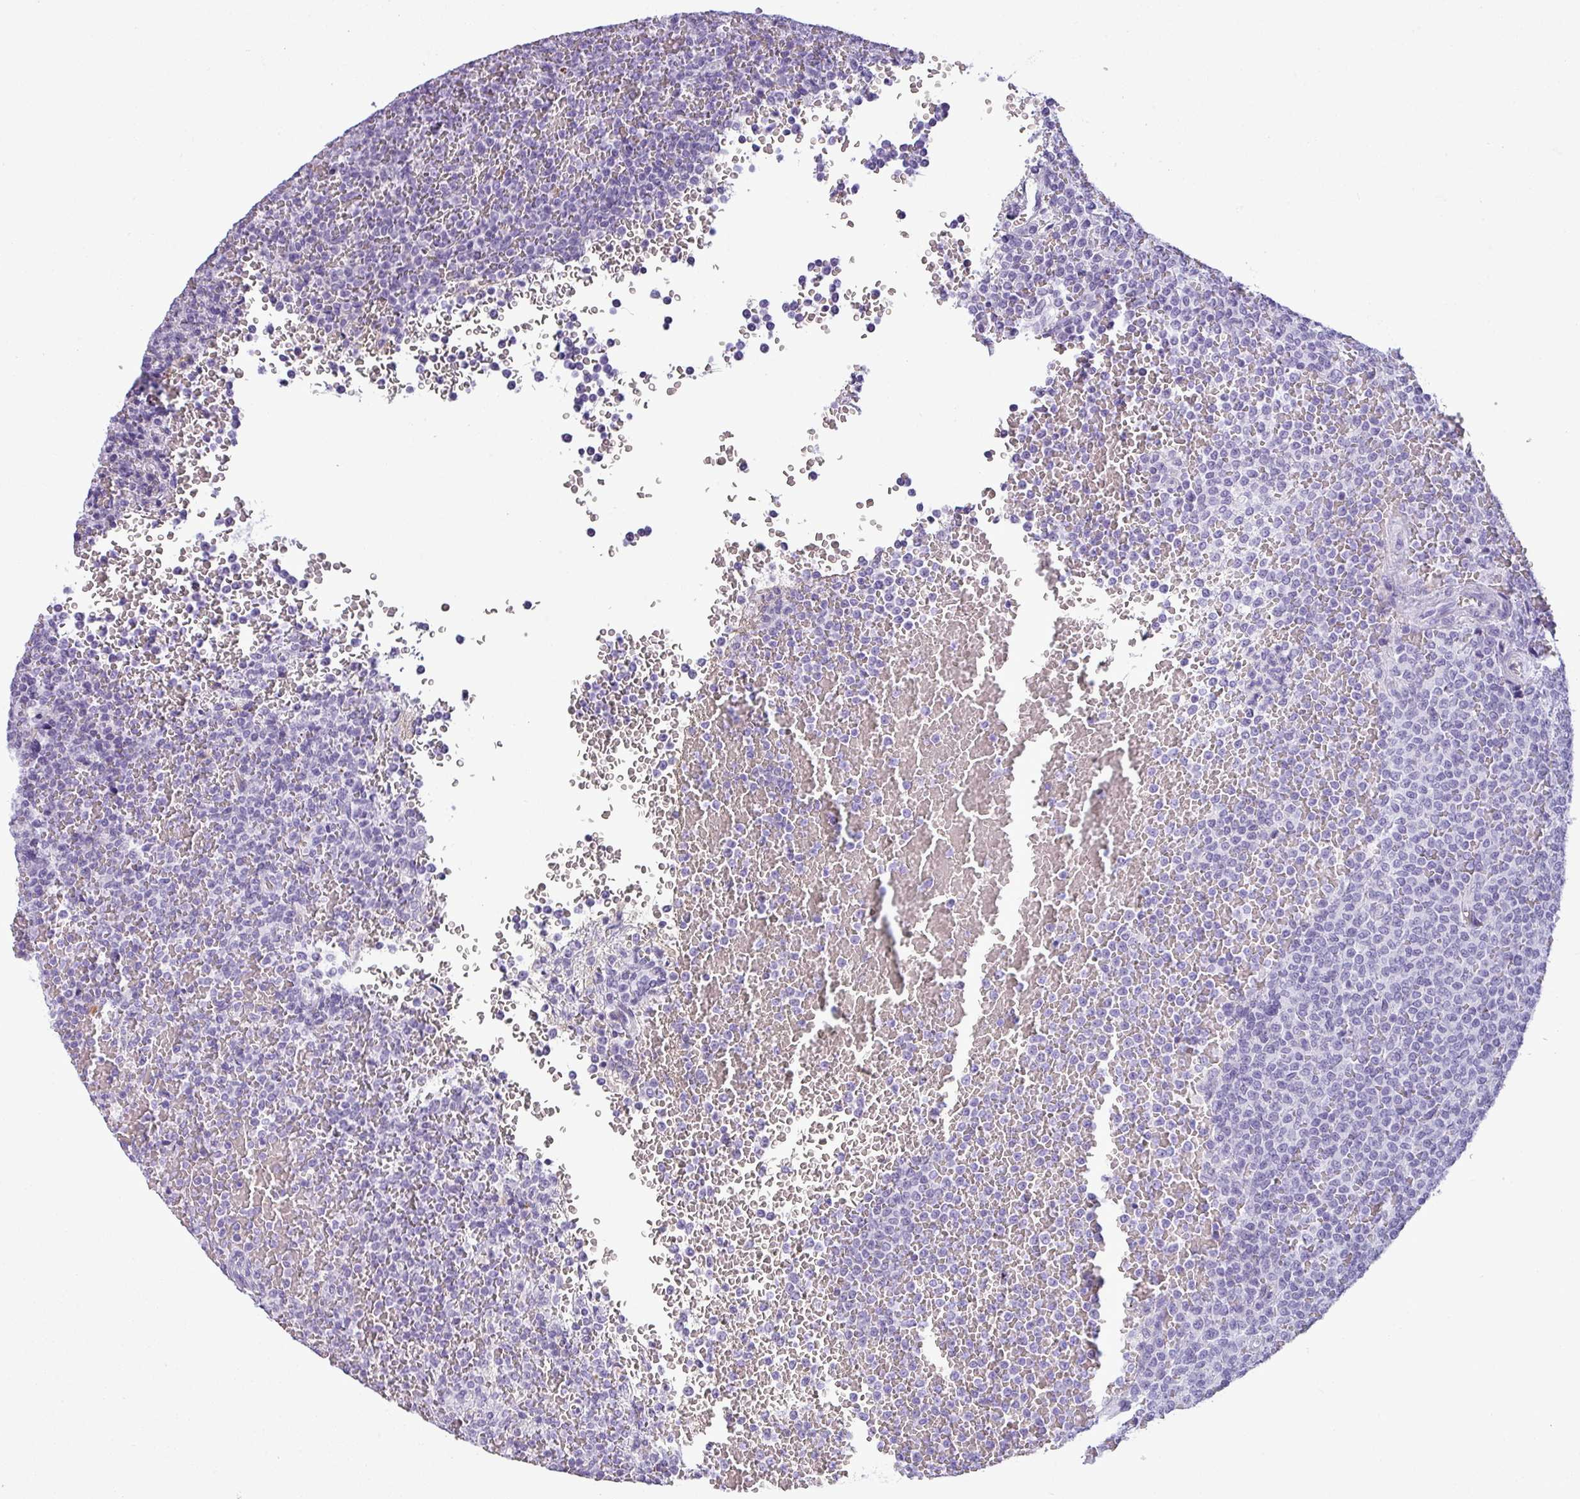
{"staining": {"intensity": "negative", "quantity": "none", "location": "none"}, "tissue": "lymphoma", "cell_type": "Tumor cells", "image_type": "cancer", "snomed": [{"axis": "morphology", "description": "Malignant lymphoma, non-Hodgkin's type, Low grade"}, {"axis": "topography", "description": "Spleen"}], "caption": "Micrograph shows no significant protein expression in tumor cells of lymphoma.", "gene": "CDH16", "patient": {"sex": "male", "age": 60}}